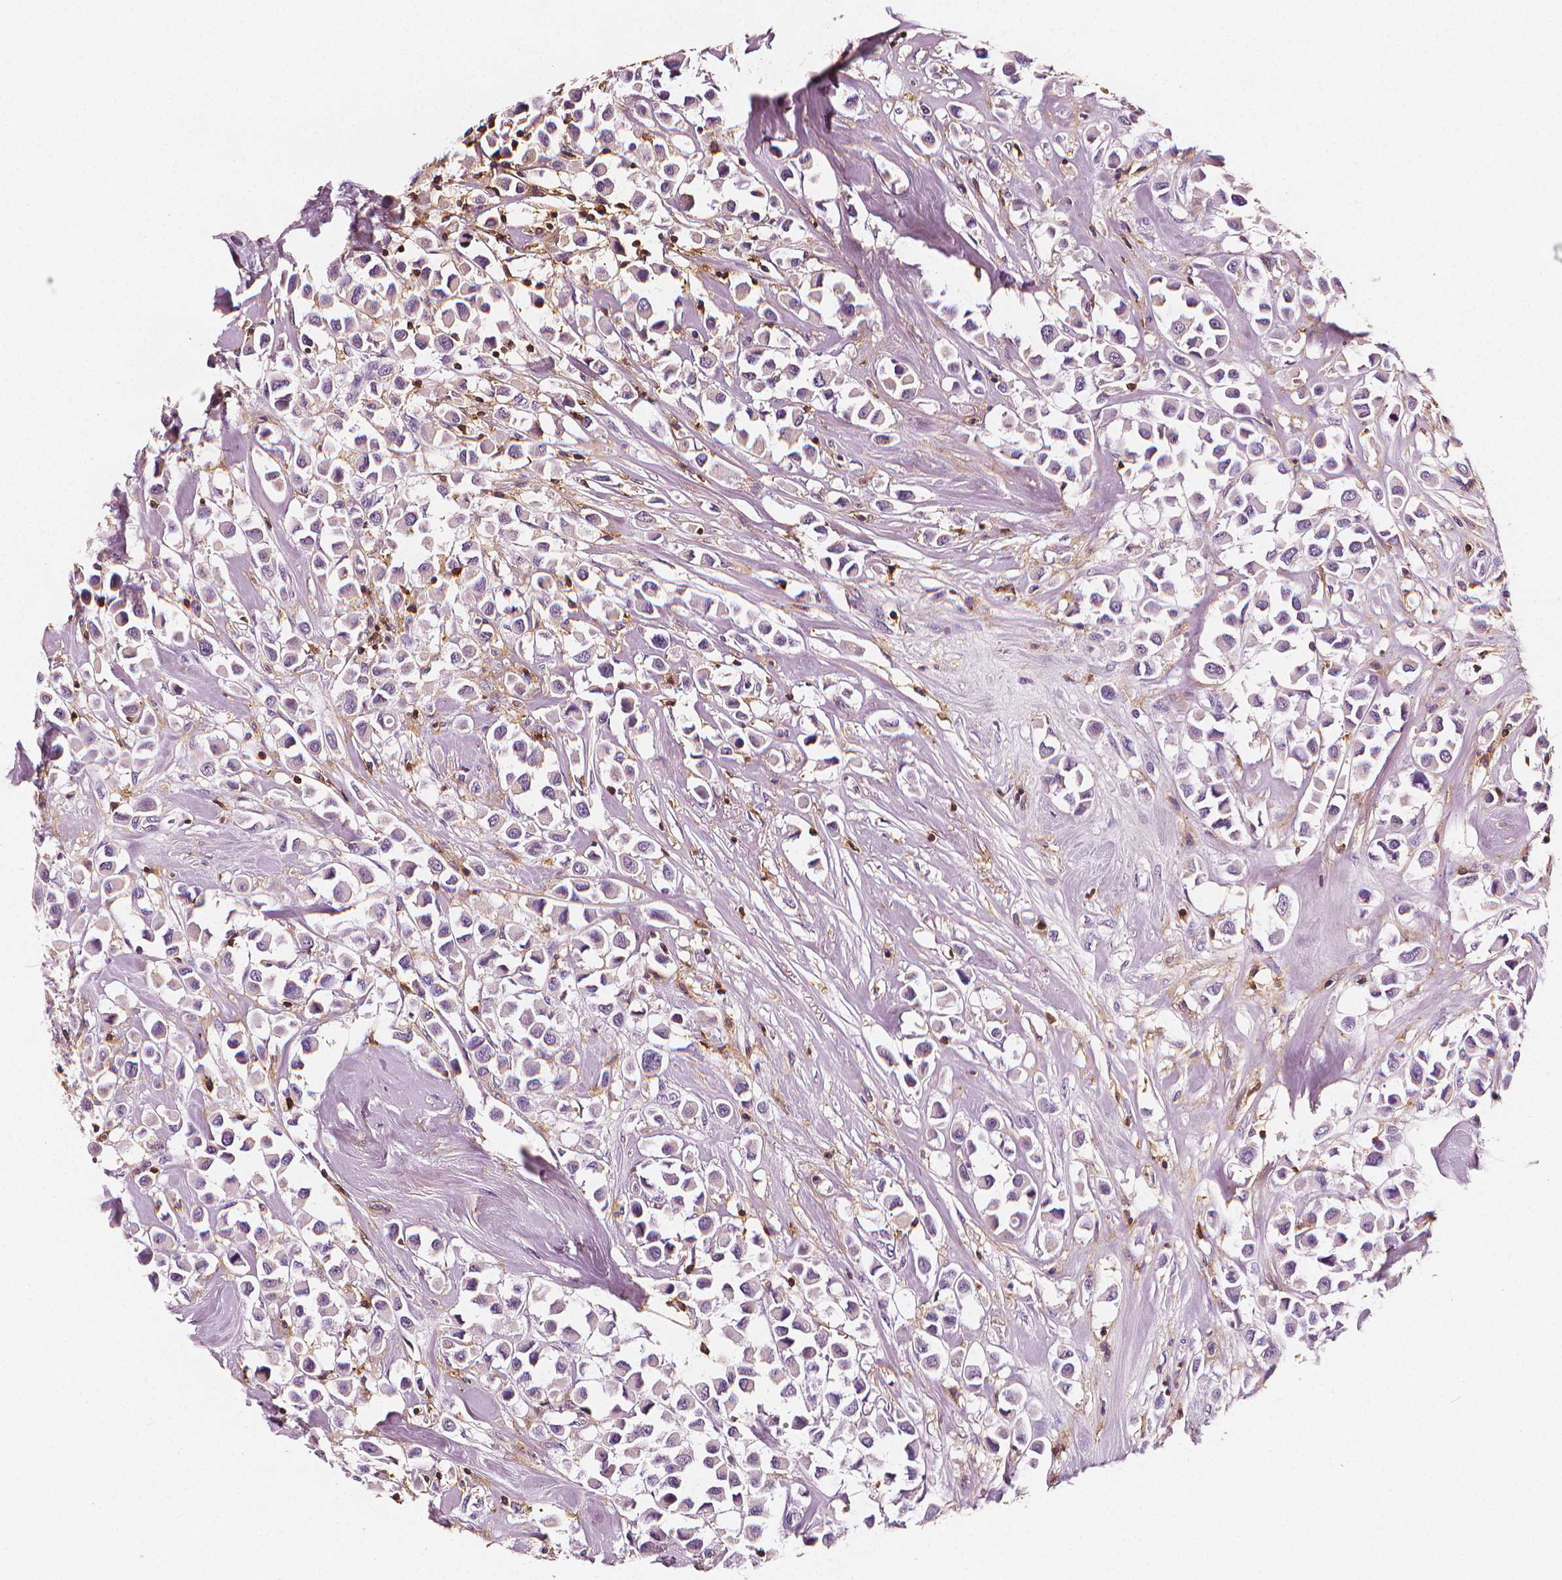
{"staining": {"intensity": "negative", "quantity": "none", "location": "none"}, "tissue": "breast cancer", "cell_type": "Tumor cells", "image_type": "cancer", "snomed": [{"axis": "morphology", "description": "Duct carcinoma"}, {"axis": "topography", "description": "Breast"}], "caption": "The photomicrograph exhibits no significant expression in tumor cells of breast cancer.", "gene": "PTPRC", "patient": {"sex": "female", "age": 61}}